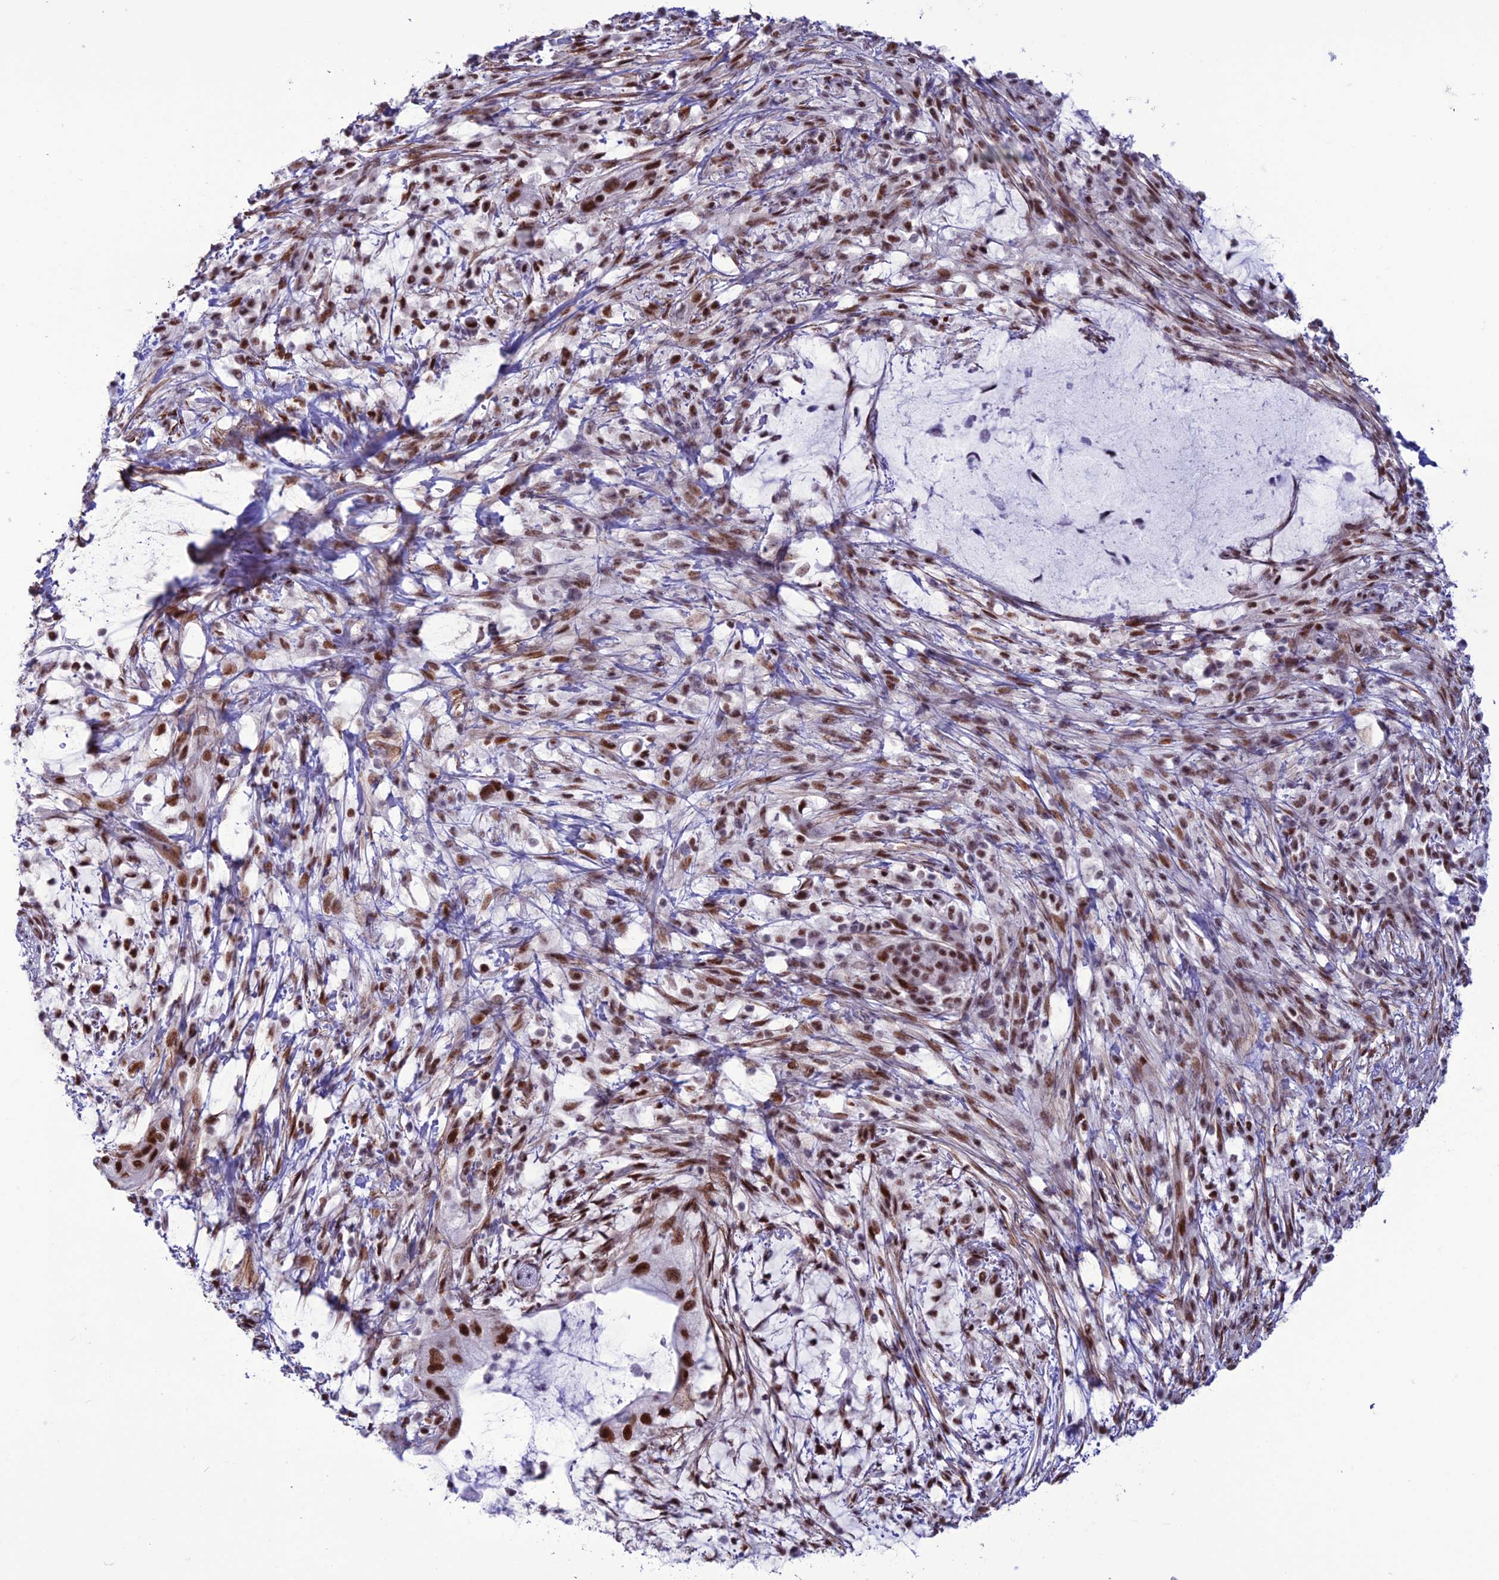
{"staining": {"intensity": "strong", "quantity": ">75%", "location": "nuclear"}, "tissue": "pancreatic cancer", "cell_type": "Tumor cells", "image_type": "cancer", "snomed": [{"axis": "morphology", "description": "Adenocarcinoma, NOS"}, {"axis": "topography", "description": "Pancreas"}], "caption": "The image displays staining of pancreatic cancer (adenocarcinoma), revealing strong nuclear protein expression (brown color) within tumor cells.", "gene": "U2AF1", "patient": {"sex": "male", "age": 48}}